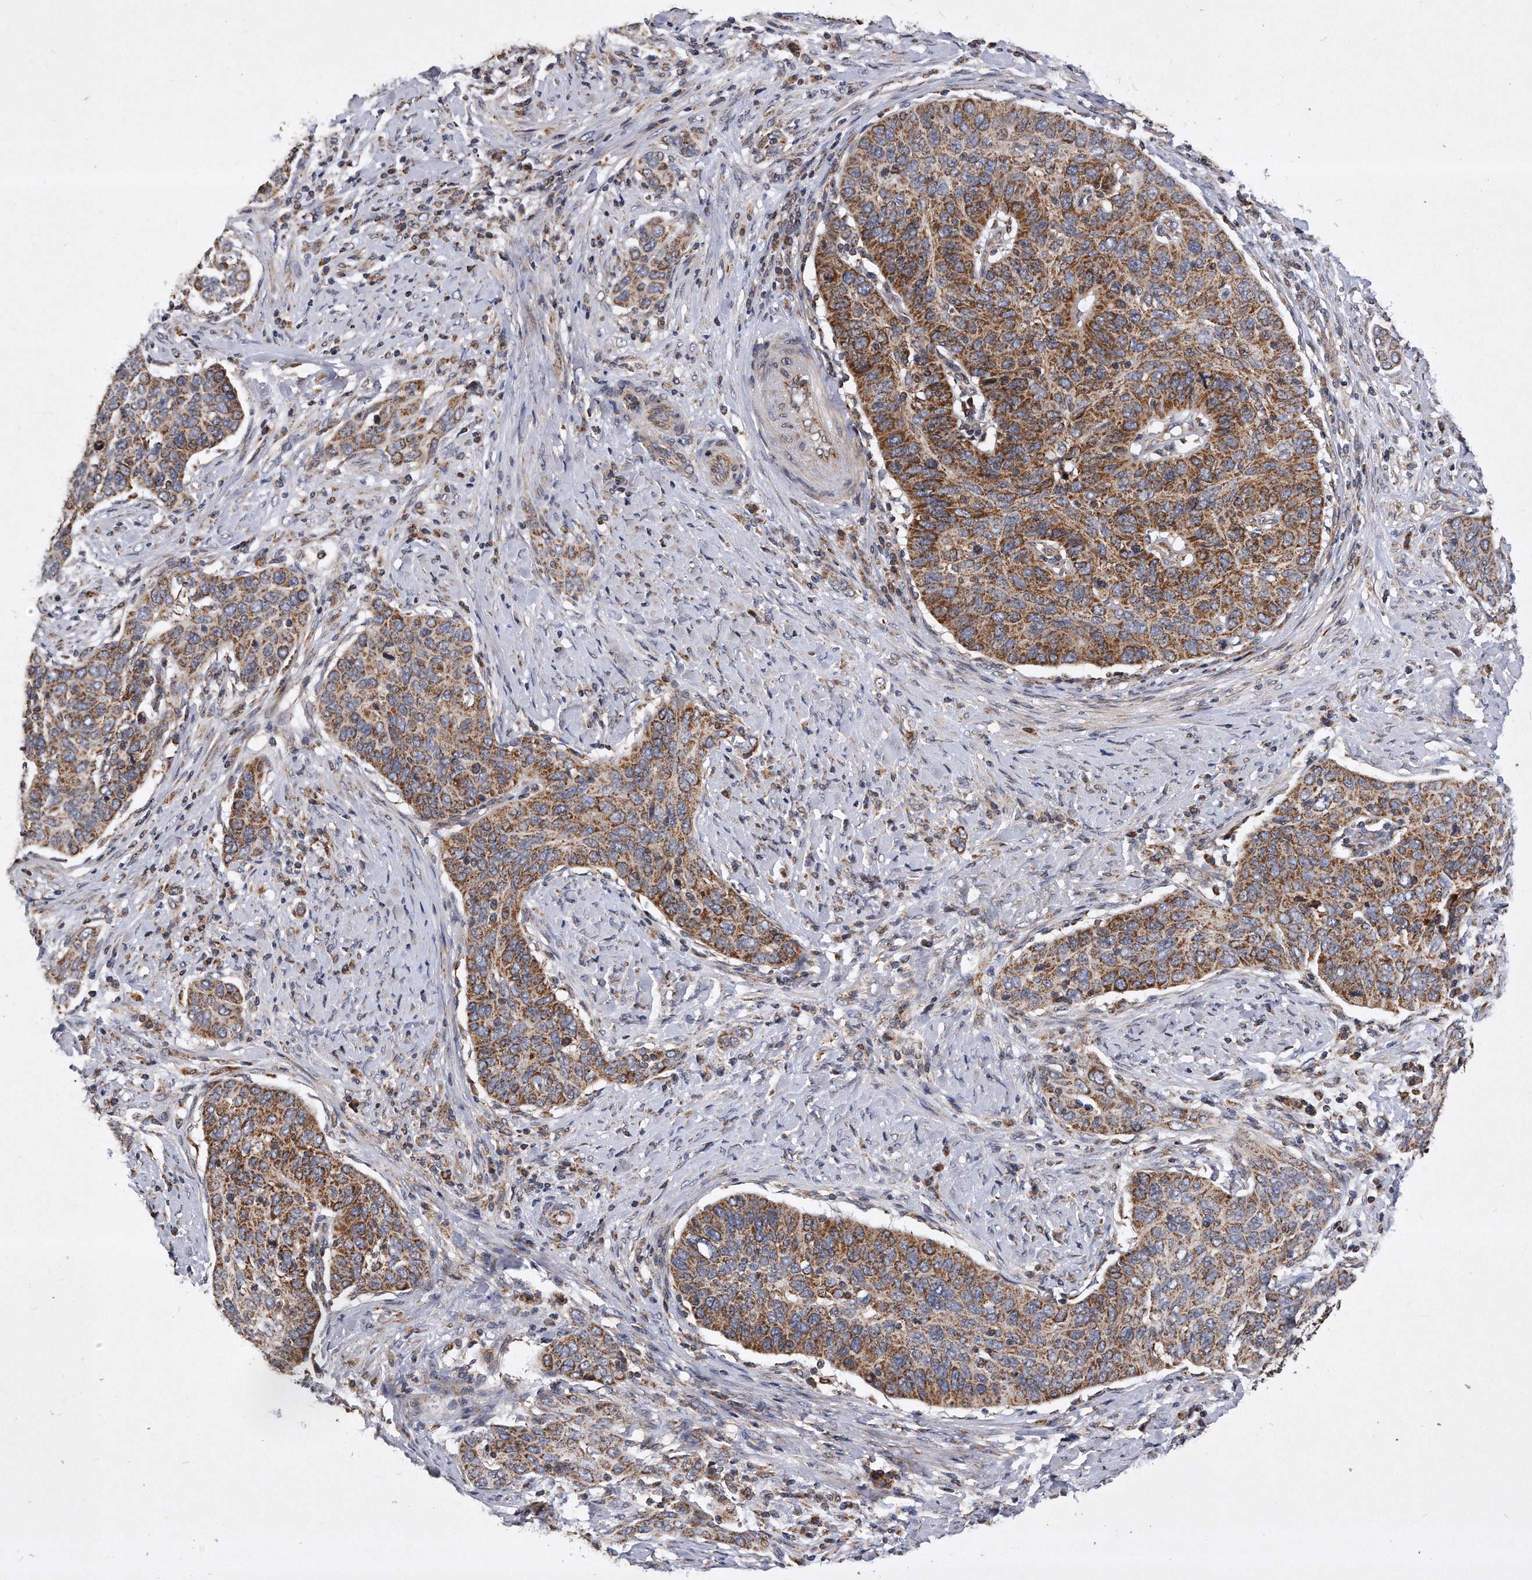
{"staining": {"intensity": "moderate", "quantity": ">75%", "location": "cytoplasmic/membranous"}, "tissue": "cervical cancer", "cell_type": "Tumor cells", "image_type": "cancer", "snomed": [{"axis": "morphology", "description": "Squamous cell carcinoma, NOS"}, {"axis": "topography", "description": "Cervix"}], "caption": "A histopathology image showing moderate cytoplasmic/membranous expression in about >75% of tumor cells in squamous cell carcinoma (cervical), as visualized by brown immunohistochemical staining.", "gene": "PPP5C", "patient": {"sex": "female", "age": 60}}